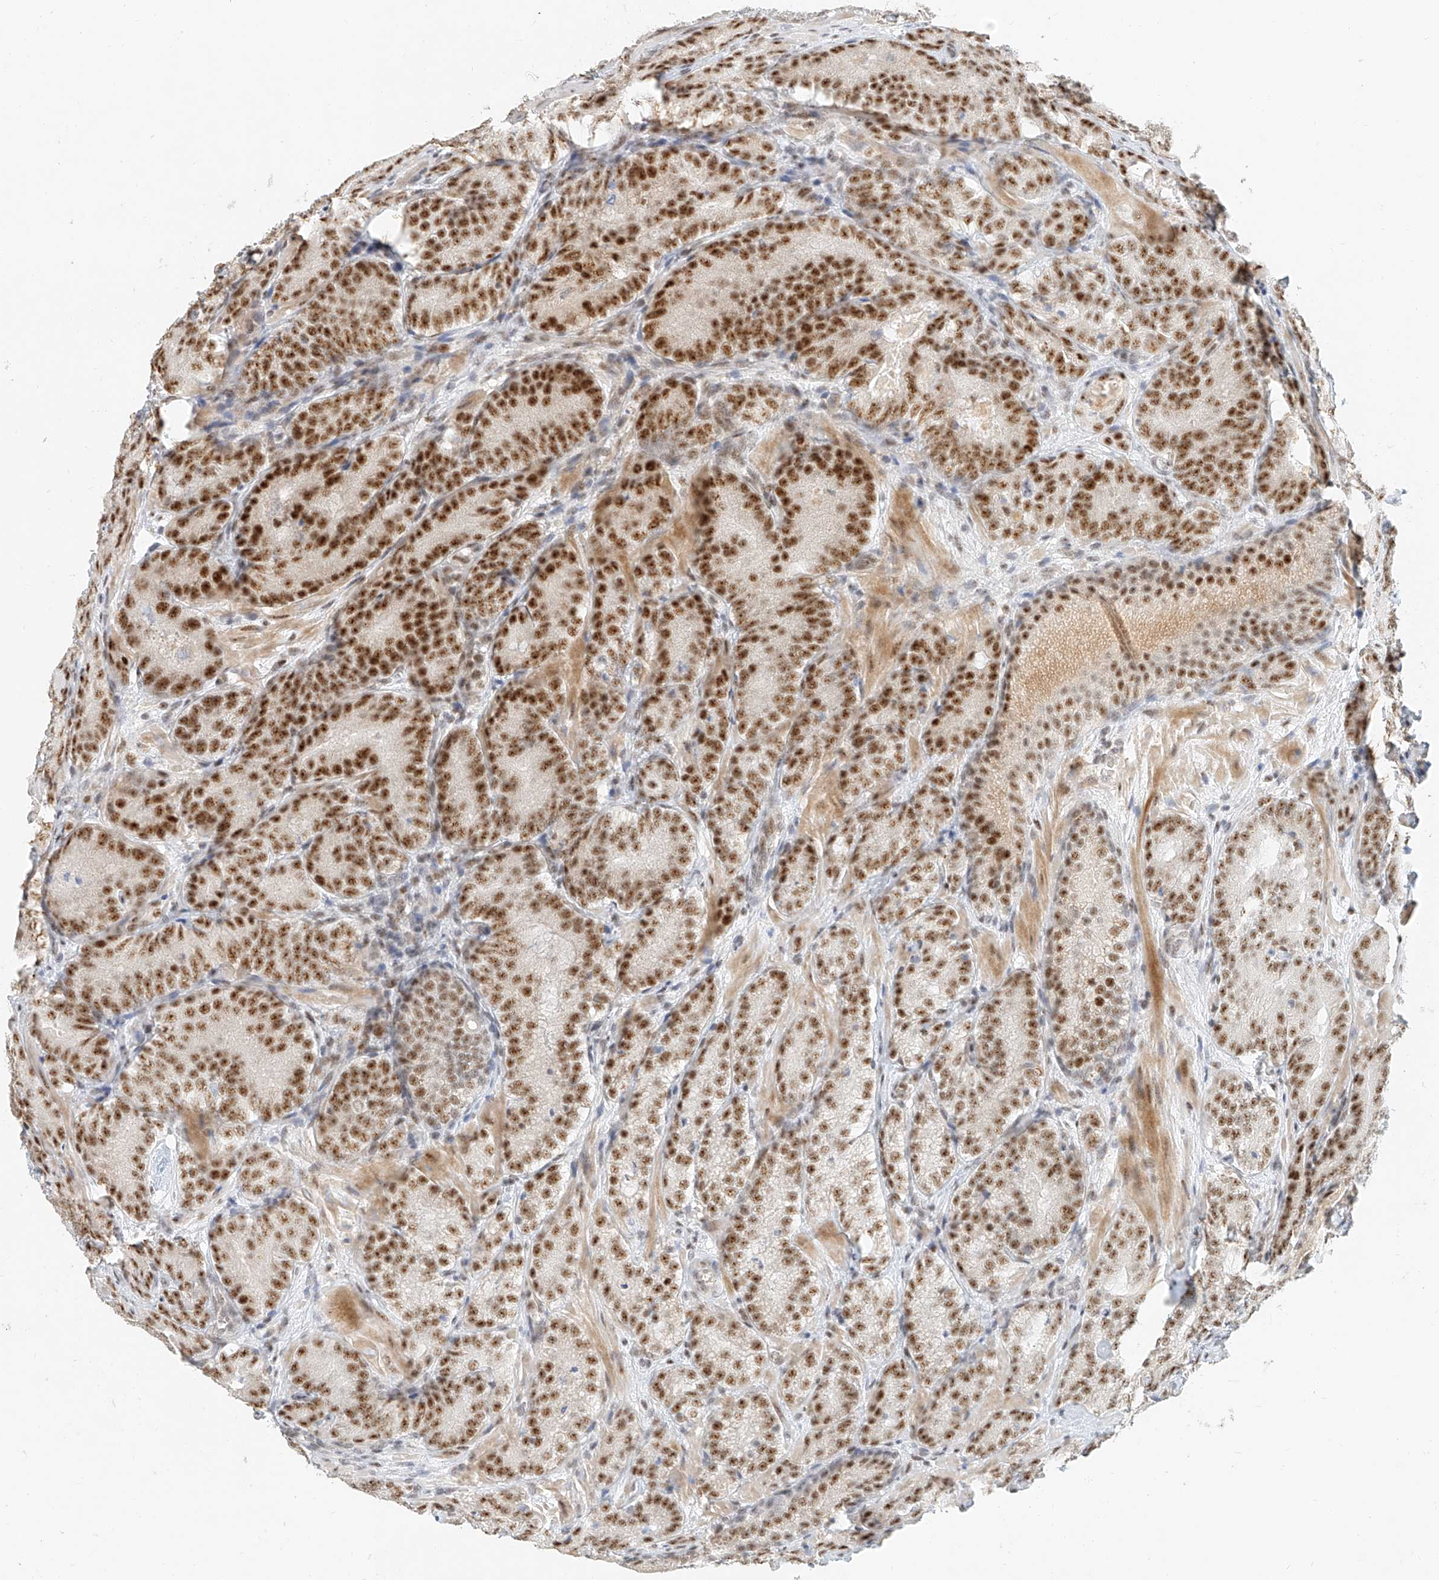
{"staining": {"intensity": "strong", "quantity": ">75%", "location": "nuclear"}, "tissue": "prostate cancer", "cell_type": "Tumor cells", "image_type": "cancer", "snomed": [{"axis": "morphology", "description": "Adenocarcinoma, High grade"}, {"axis": "topography", "description": "Prostate"}], "caption": "A histopathology image of human prostate cancer (adenocarcinoma (high-grade)) stained for a protein demonstrates strong nuclear brown staining in tumor cells.", "gene": "CXorf58", "patient": {"sex": "male", "age": 57}}